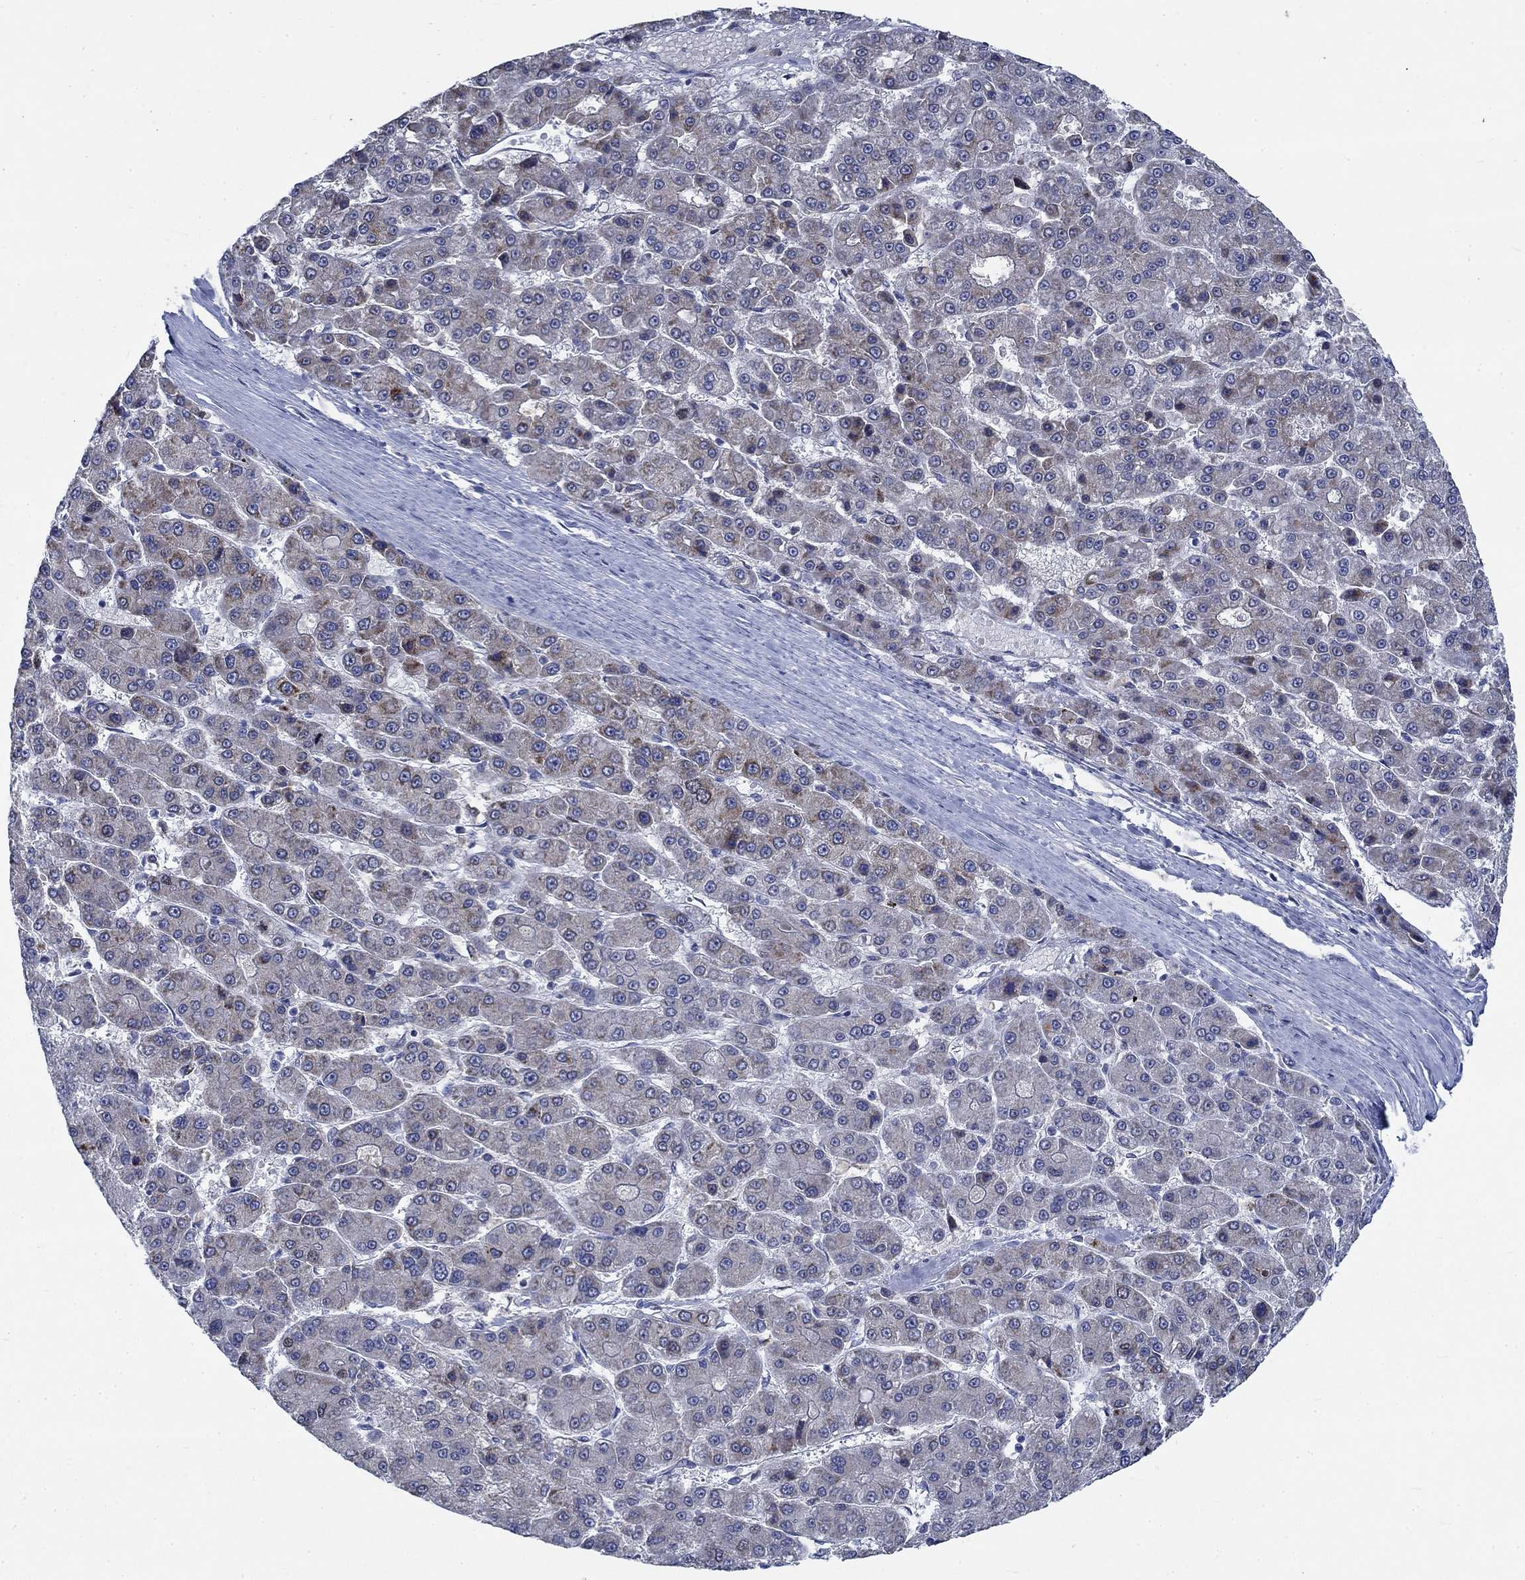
{"staining": {"intensity": "weak", "quantity": "<25%", "location": "cytoplasmic/membranous"}, "tissue": "liver cancer", "cell_type": "Tumor cells", "image_type": "cancer", "snomed": [{"axis": "morphology", "description": "Carcinoma, Hepatocellular, NOS"}, {"axis": "topography", "description": "Liver"}], "caption": "This image is of hepatocellular carcinoma (liver) stained with immunohistochemistry (IHC) to label a protein in brown with the nuclei are counter-stained blue. There is no positivity in tumor cells. Nuclei are stained in blue.", "gene": "MMP24", "patient": {"sex": "male", "age": 70}}